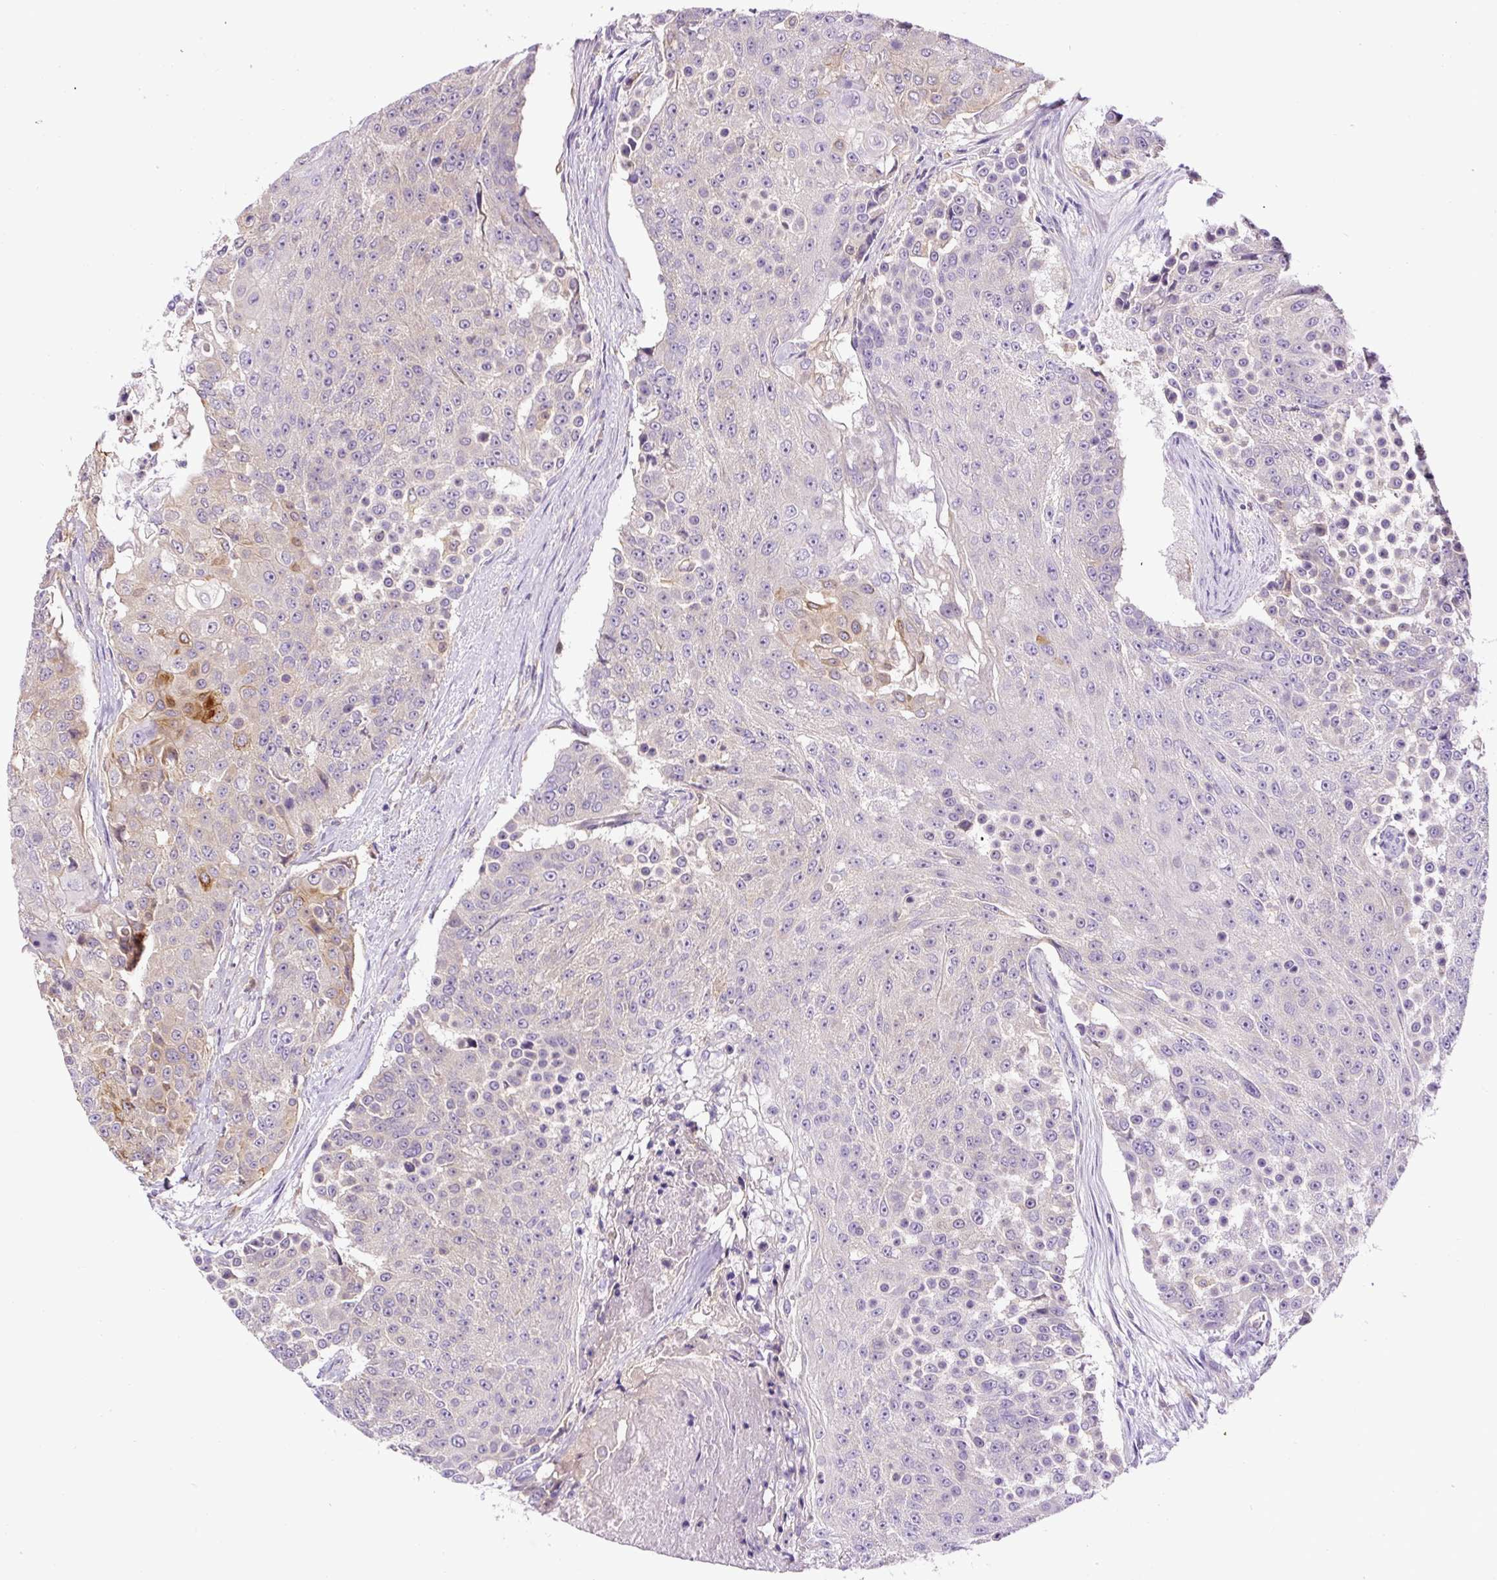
{"staining": {"intensity": "moderate", "quantity": "<25%", "location": "cytoplasmic/membranous"}, "tissue": "urothelial cancer", "cell_type": "Tumor cells", "image_type": "cancer", "snomed": [{"axis": "morphology", "description": "Urothelial carcinoma, High grade"}, {"axis": "topography", "description": "Urinary bladder"}], "caption": "High-grade urothelial carcinoma stained with a protein marker exhibits moderate staining in tumor cells.", "gene": "CCDC28A", "patient": {"sex": "female", "age": 63}}